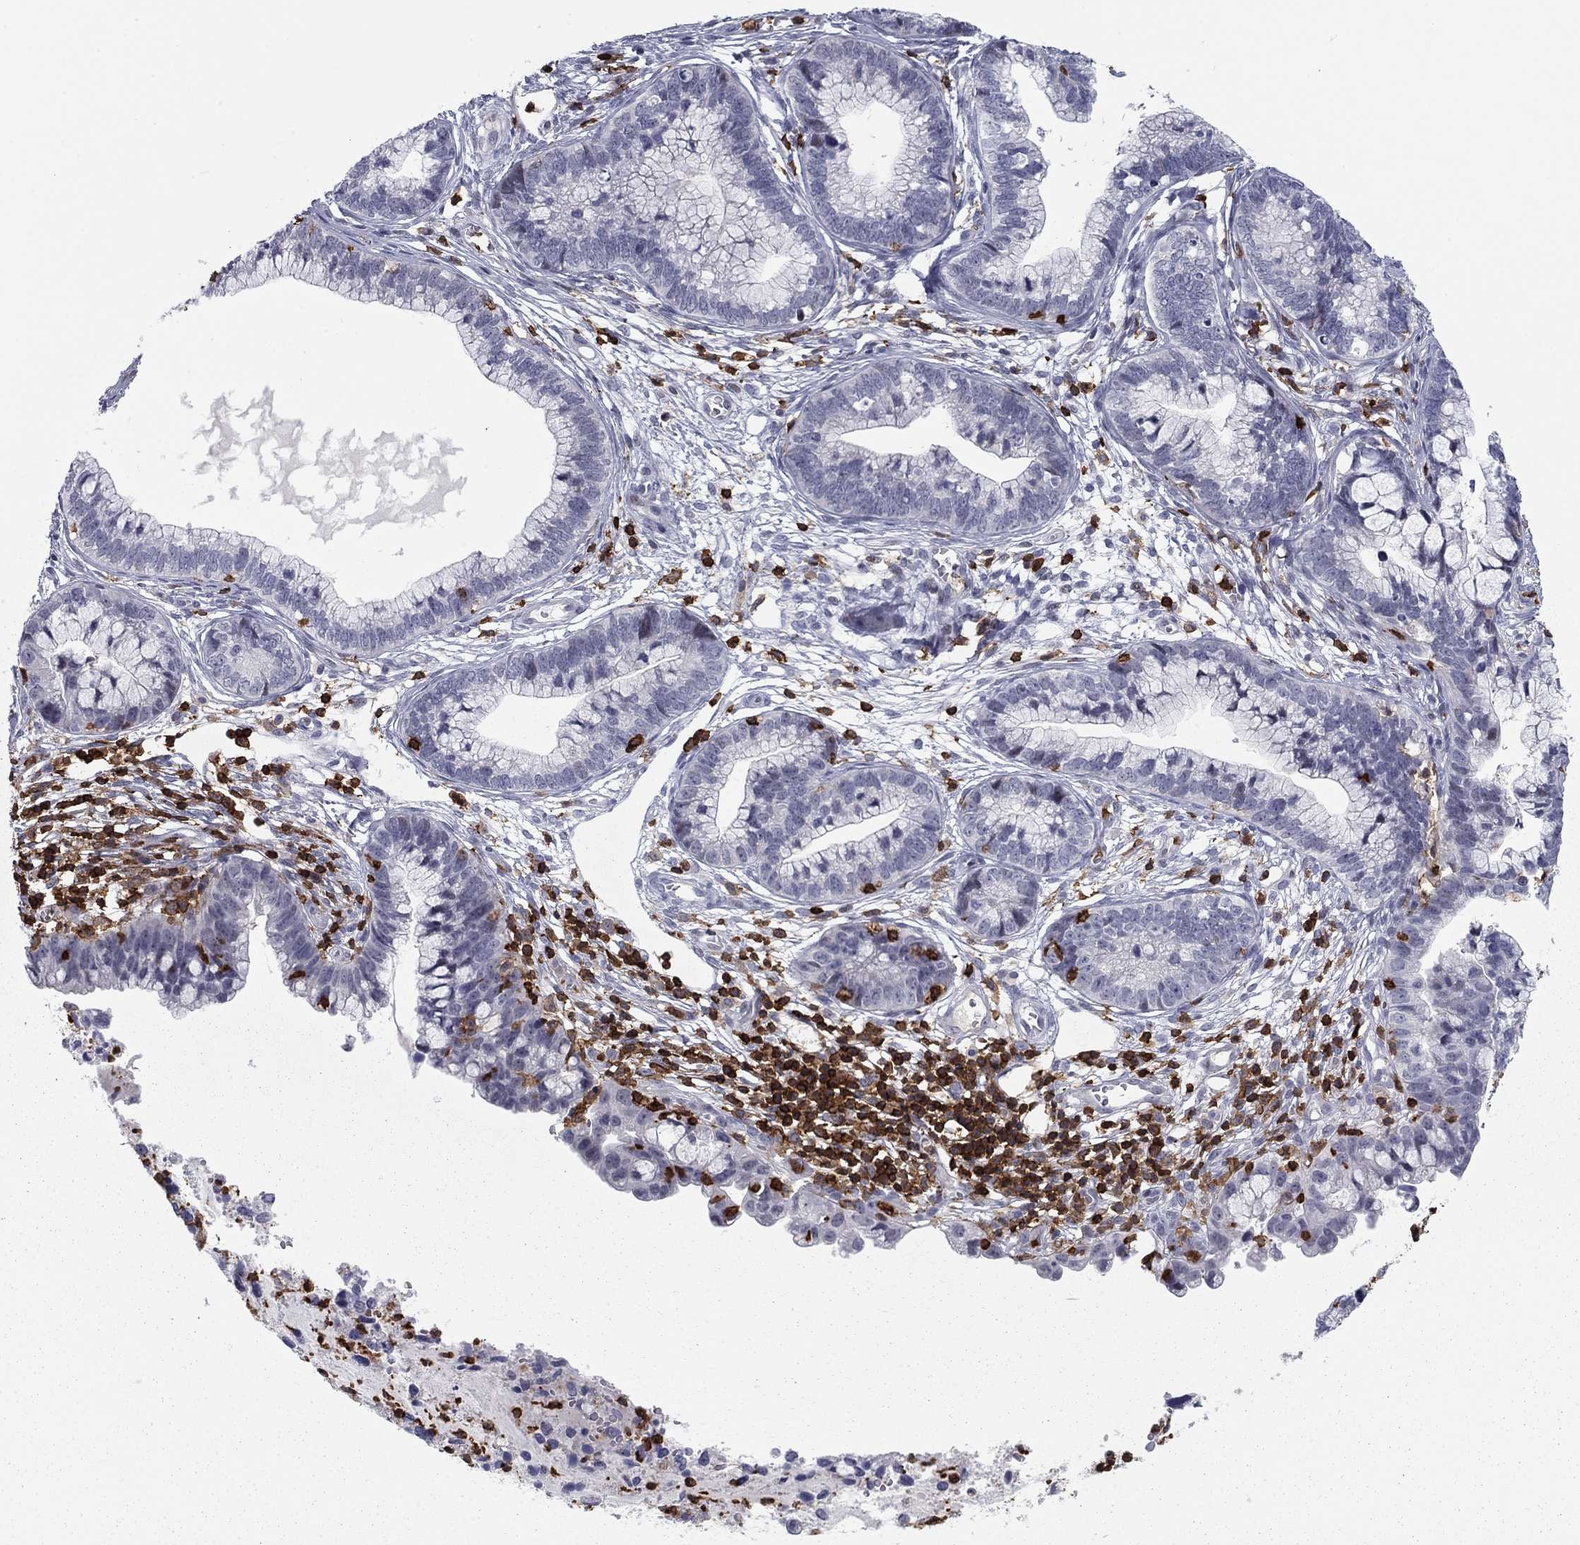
{"staining": {"intensity": "negative", "quantity": "none", "location": "none"}, "tissue": "cervical cancer", "cell_type": "Tumor cells", "image_type": "cancer", "snomed": [{"axis": "morphology", "description": "Adenocarcinoma, NOS"}, {"axis": "topography", "description": "Cervix"}], "caption": "Histopathology image shows no protein staining in tumor cells of cervical cancer tissue. (DAB IHC visualized using brightfield microscopy, high magnification).", "gene": "ARHGAP27", "patient": {"sex": "female", "age": 44}}